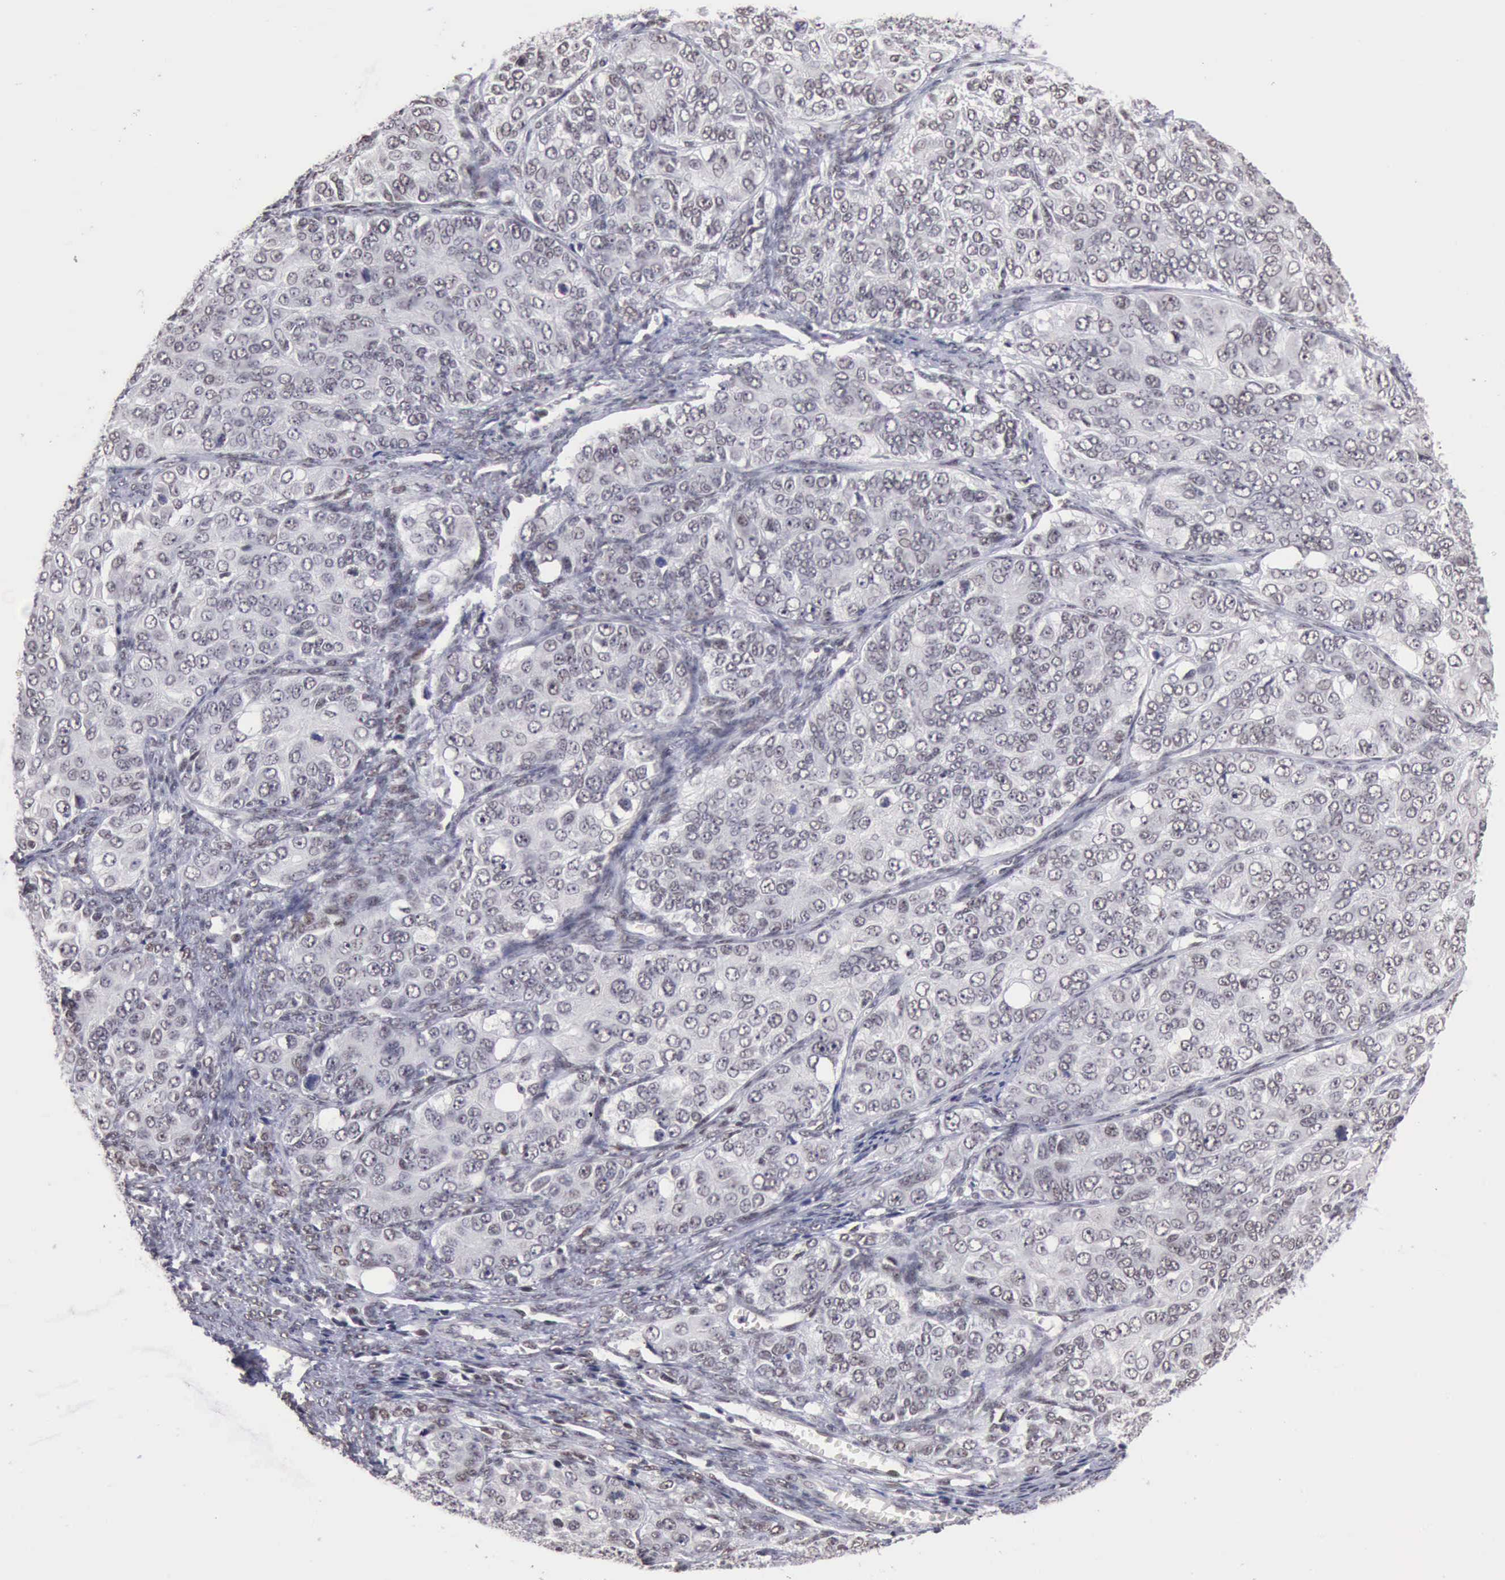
{"staining": {"intensity": "negative", "quantity": "none", "location": "none"}, "tissue": "ovarian cancer", "cell_type": "Tumor cells", "image_type": "cancer", "snomed": [{"axis": "morphology", "description": "Carcinoma, endometroid"}, {"axis": "topography", "description": "Ovary"}], "caption": "Endometroid carcinoma (ovarian) was stained to show a protein in brown. There is no significant expression in tumor cells.", "gene": "TAF1", "patient": {"sex": "female", "age": 51}}